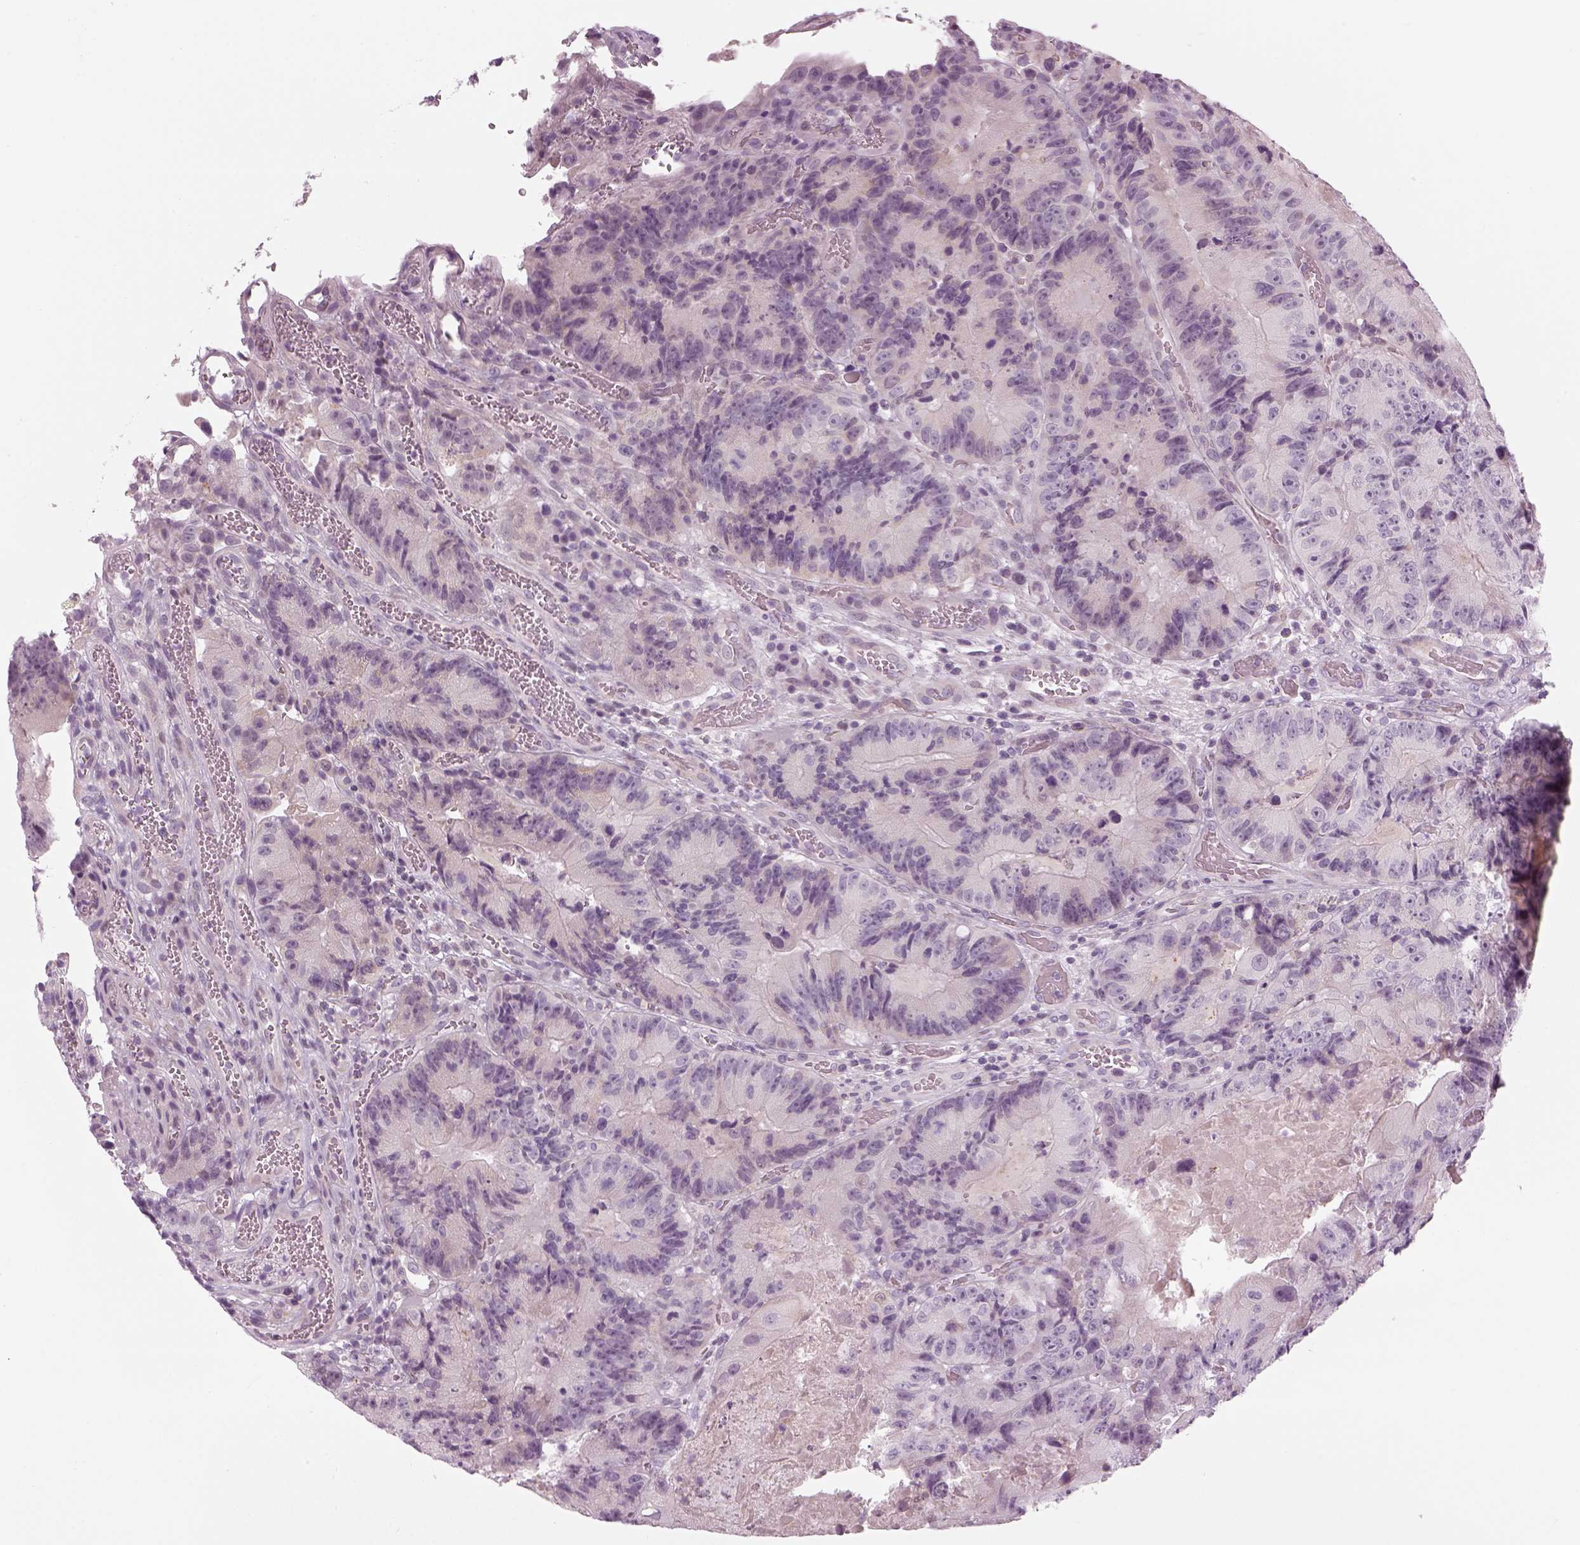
{"staining": {"intensity": "negative", "quantity": "none", "location": "none"}, "tissue": "colorectal cancer", "cell_type": "Tumor cells", "image_type": "cancer", "snomed": [{"axis": "morphology", "description": "Adenocarcinoma, NOS"}, {"axis": "topography", "description": "Colon"}], "caption": "This histopathology image is of colorectal cancer (adenocarcinoma) stained with immunohistochemistry (IHC) to label a protein in brown with the nuclei are counter-stained blue. There is no staining in tumor cells.", "gene": "LRRIQ3", "patient": {"sex": "female", "age": 86}}